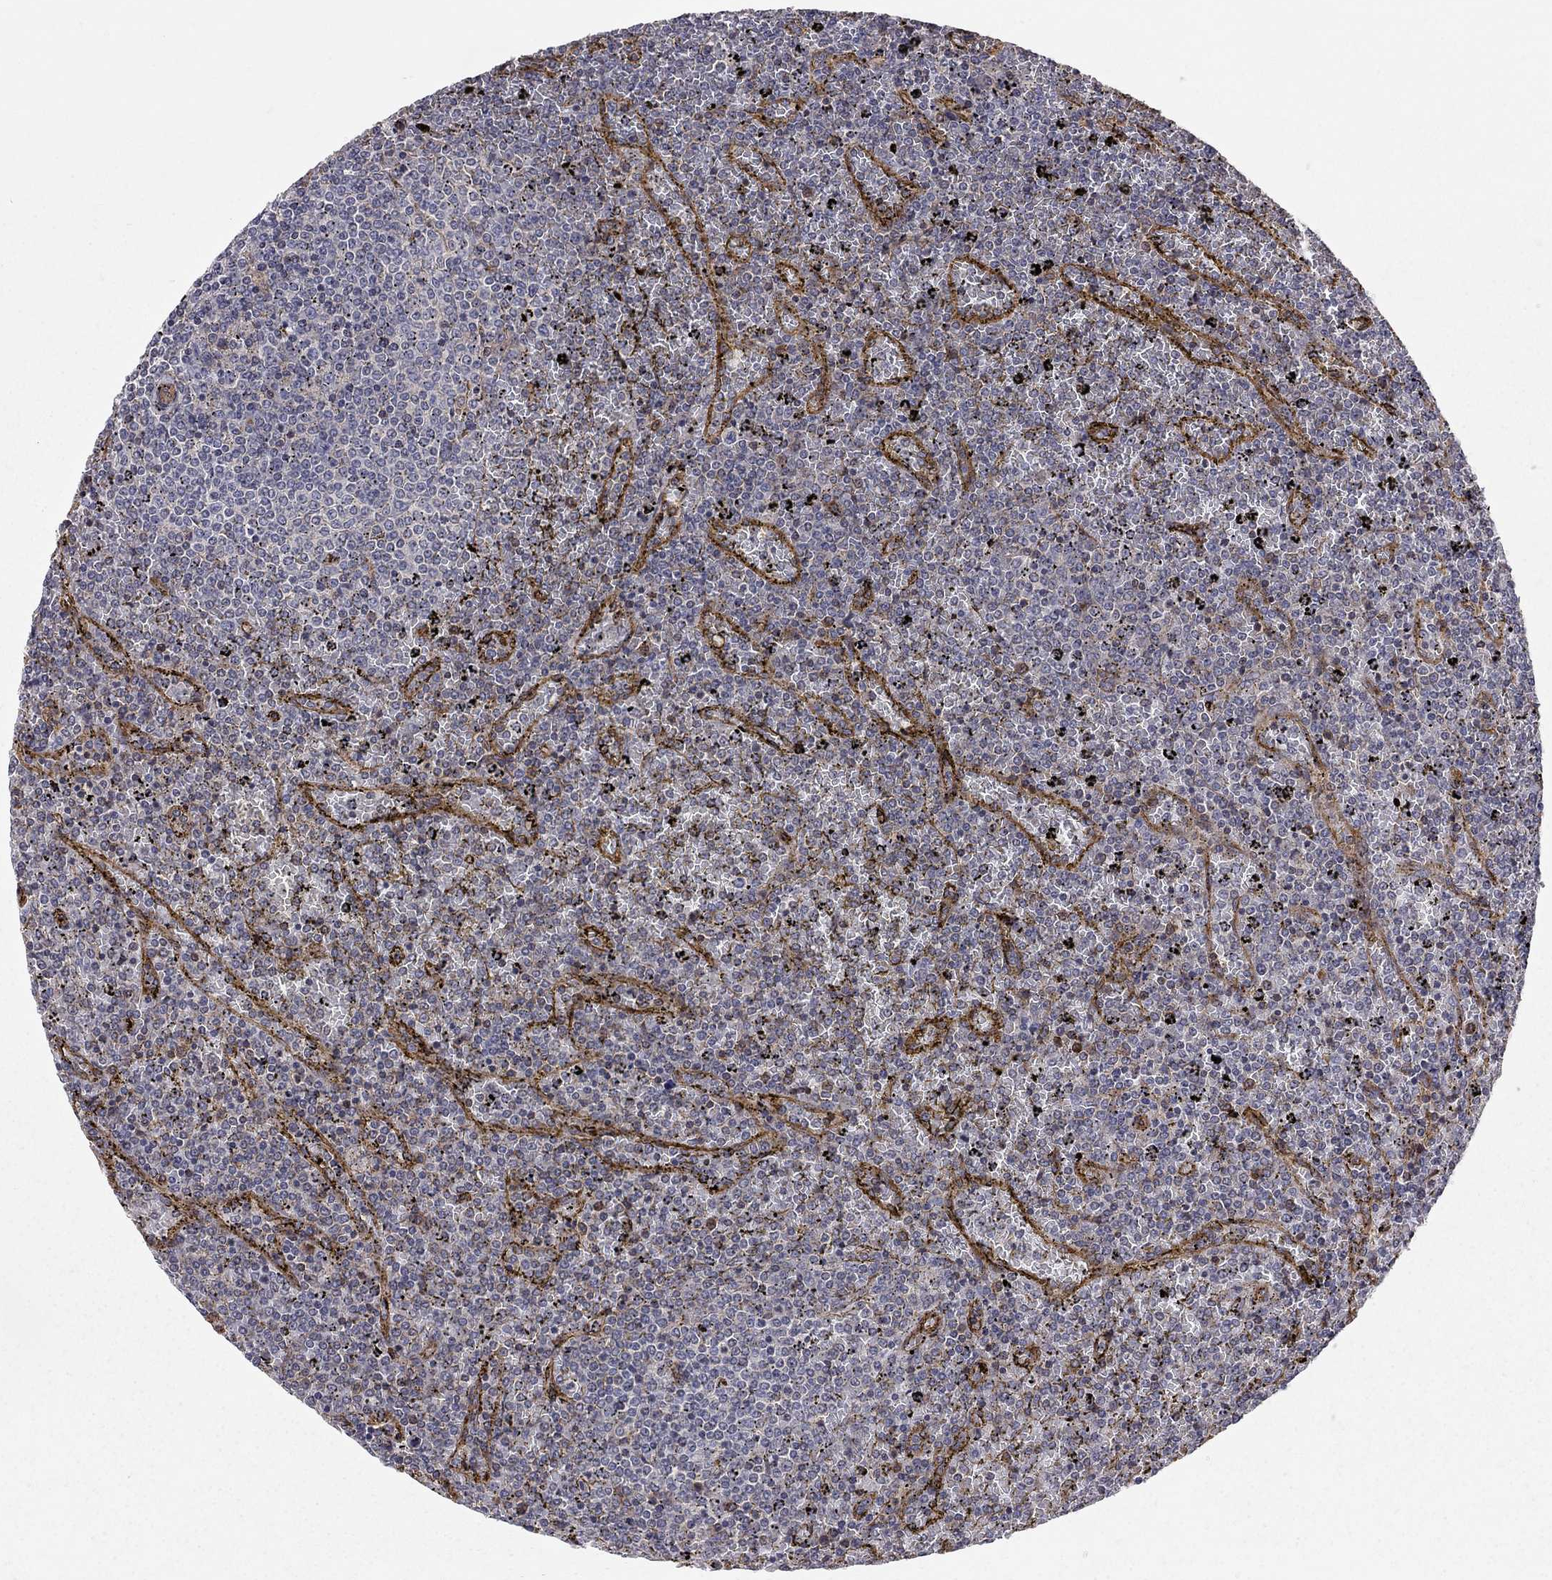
{"staining": {"intensity": "negative", "quantity": "none", "location": "none"}, "tissue": "lymphoma", "cell_type": "Tumor cells", "image_type": "cancer", "snomed": [{"axis": "morphology", "description": "Malignant lymphoma, non-Hodgkin's type, Low grade"}, {"axis": "topography", "description": "Spleen"}], "caption": "There is no significant positivity in tumor cells of low-grade malignant lymphoma, non-Hodgkin's type.", "gene": "RASEF", "patient": {"sex": "female", "age": 77}}